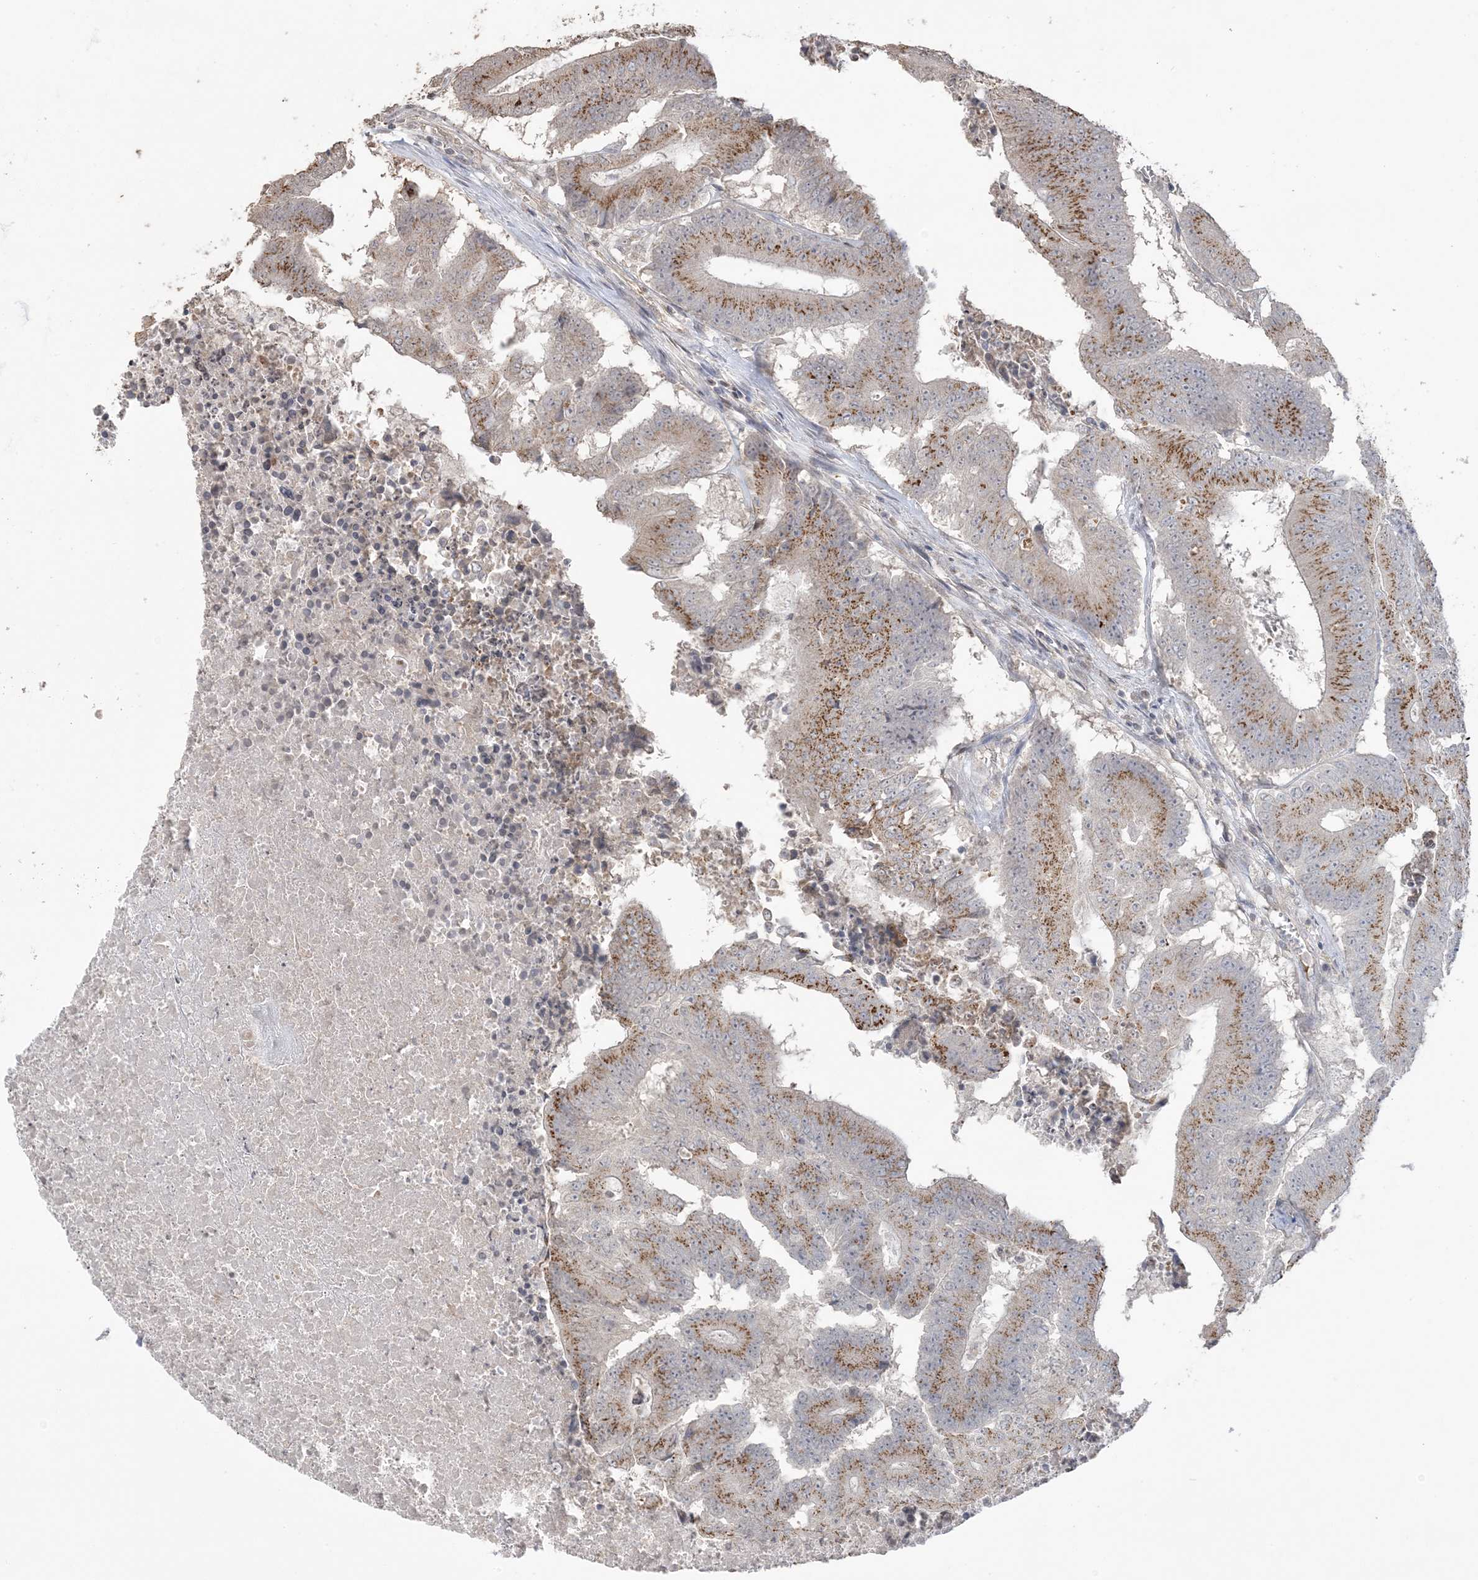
{"staining": {"intensity": "moderate", "quantity": ">75%", "location": "cytoplasmic/membranous"}, "tissue": "colorectal cancer", "cell_type": "Tumor cells", "image_type": "cancer", "snomed": [{"axis": "morphology", "description": "Adenocarcinoma, NOS"}, {"axis": "topography", "description": "Colon"}], "caption": "Tumor cells show medium levels of moderate cytoplasmic/membranous staining in approximately >75% of cells in adenocarcinoma (colorectal).", "gene": "XRN1", "patient": {"sex": "male", "age": 87}}